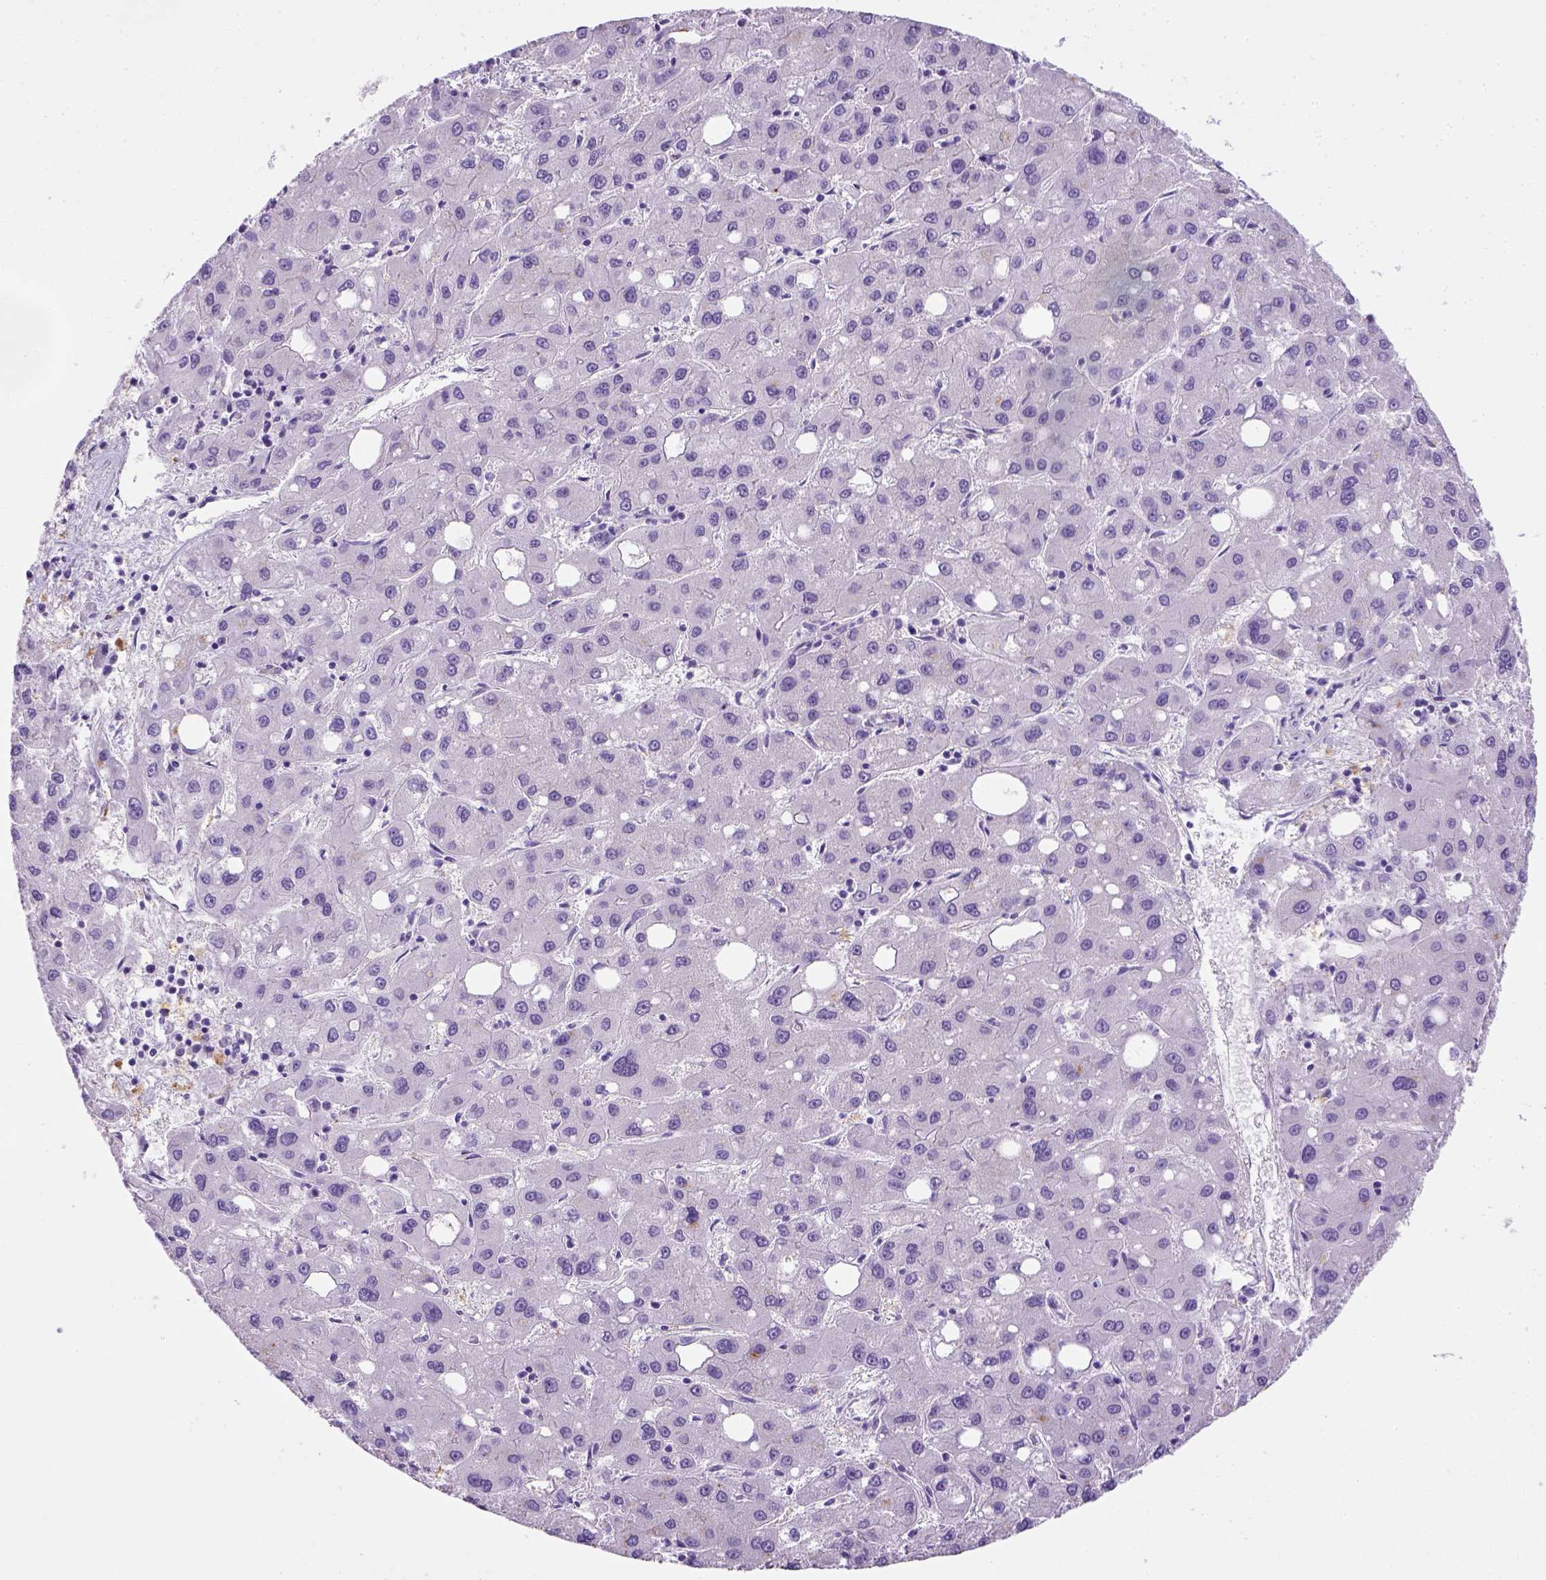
{"staining": {"intensity": "negative", "quantity": "none", "location": "none"}, "tissue": "liver cancer", "cell_type": "Tumor cells", "image_type": "cancer", "snomed": [{"axis": "morphology", "description": "Carcinoma, Hepatocellular, NOS"}, {"axis": "topography", "description": "Liver"}], "caption": "An image of liver hepatocellular carcinoma stained for a protein reveals no brown staining in tumor cells. (DAB (3,3'-diaminobenzidine) IHC with hematoxylin counter stain).", "gene": "KRT71", "patient": {"sex": "male", "age": 73}}